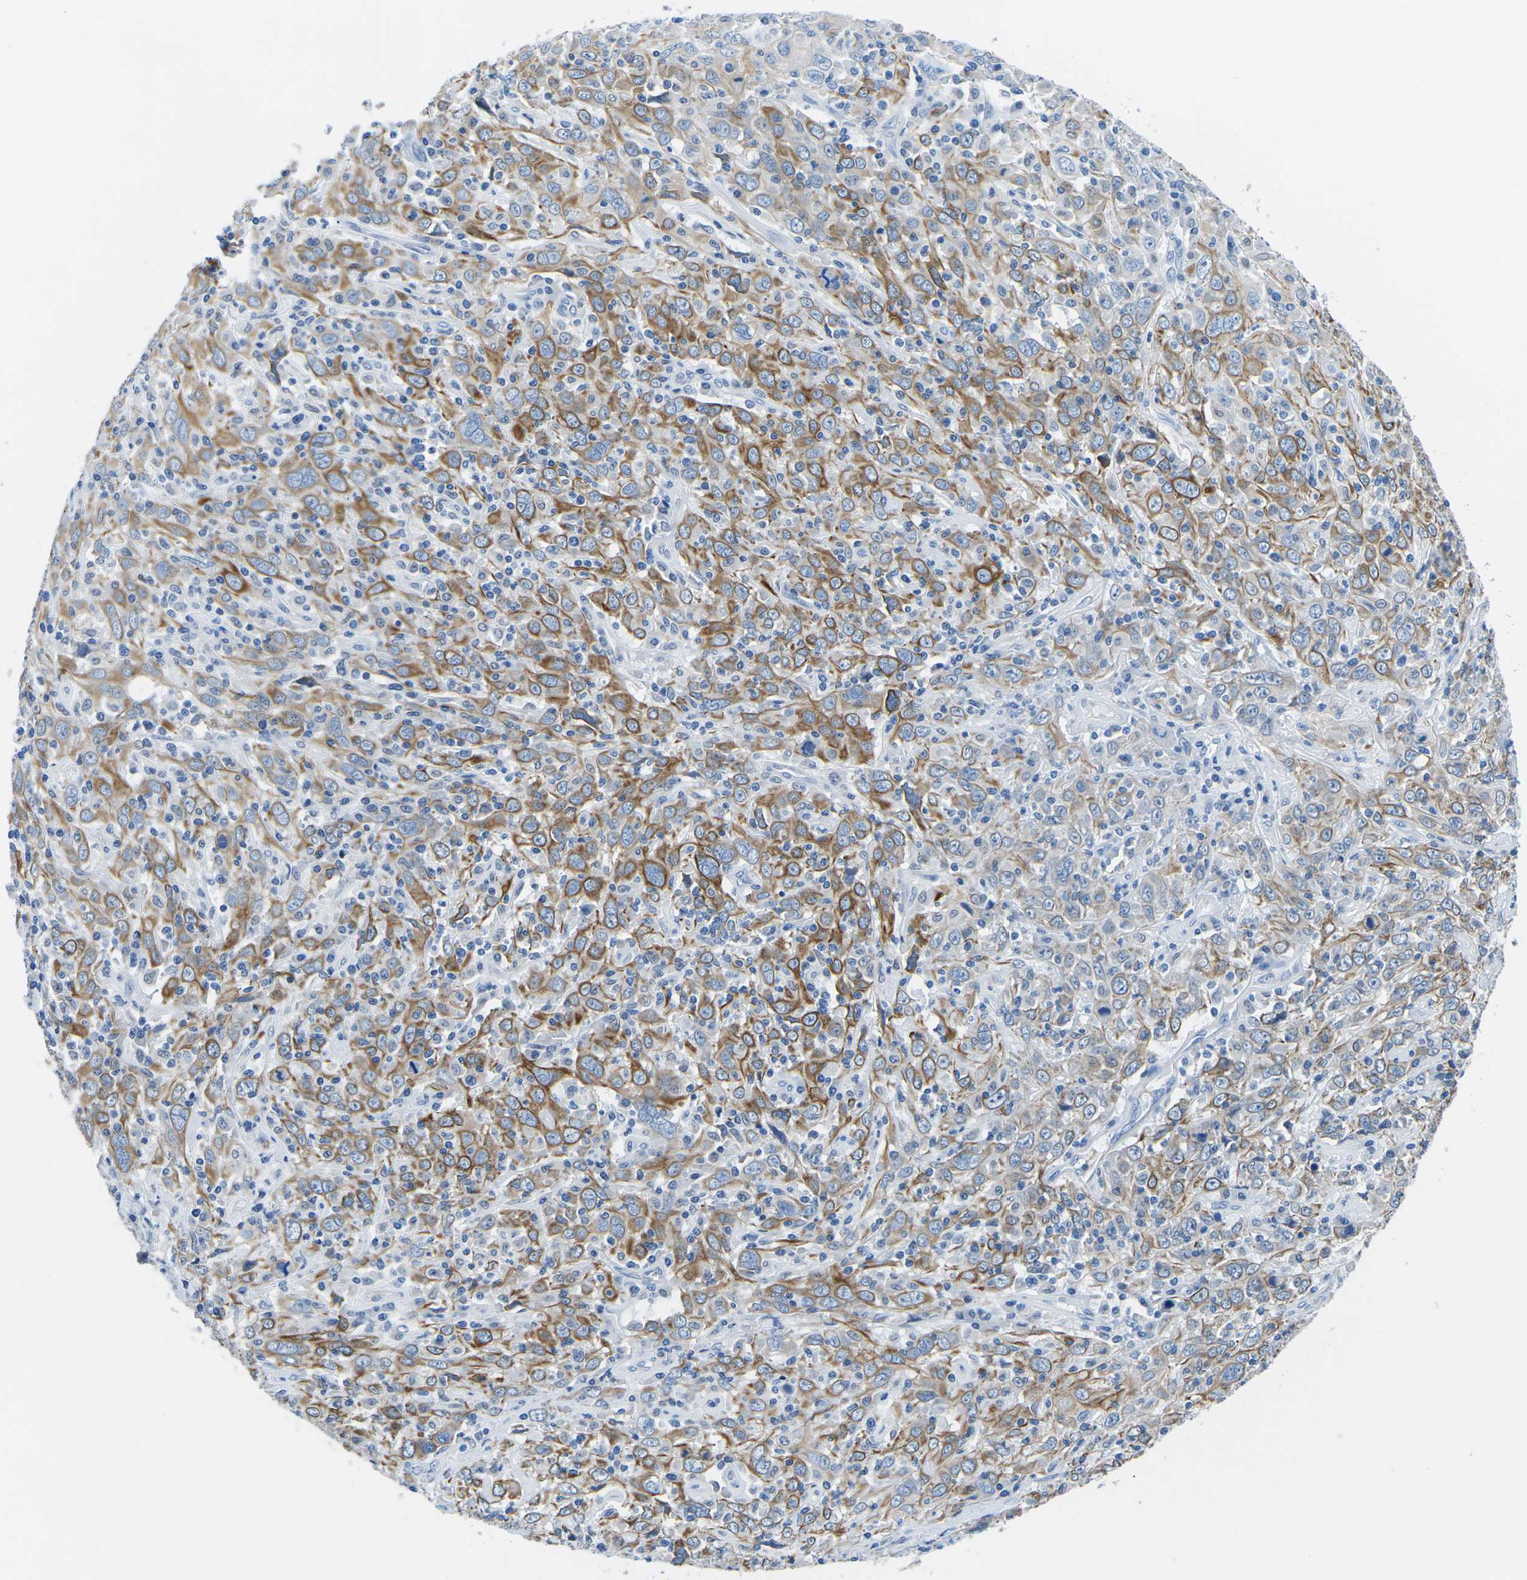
{"staining": {"intensity": "moderate", "quantity": ">75%", "location": "cytoplasmic/membranous"}, "tissue": "cervical cancer", "cell_type": "Tumor cells", "image_type": "cancer", "snomed": [{"axis": "morphology", "description": "Squamous cell carcinoma, NOS"}, {"axis": "topography", "description": "Cervix"}], "caption": "Cervical cancer stained with a brown dye displays moderate cytoplasmic/membranous positive positivity in approximately >75% of tumor cells.", "gene": "TM6SF1", "patient": {"sex": "female", "age": 46}}